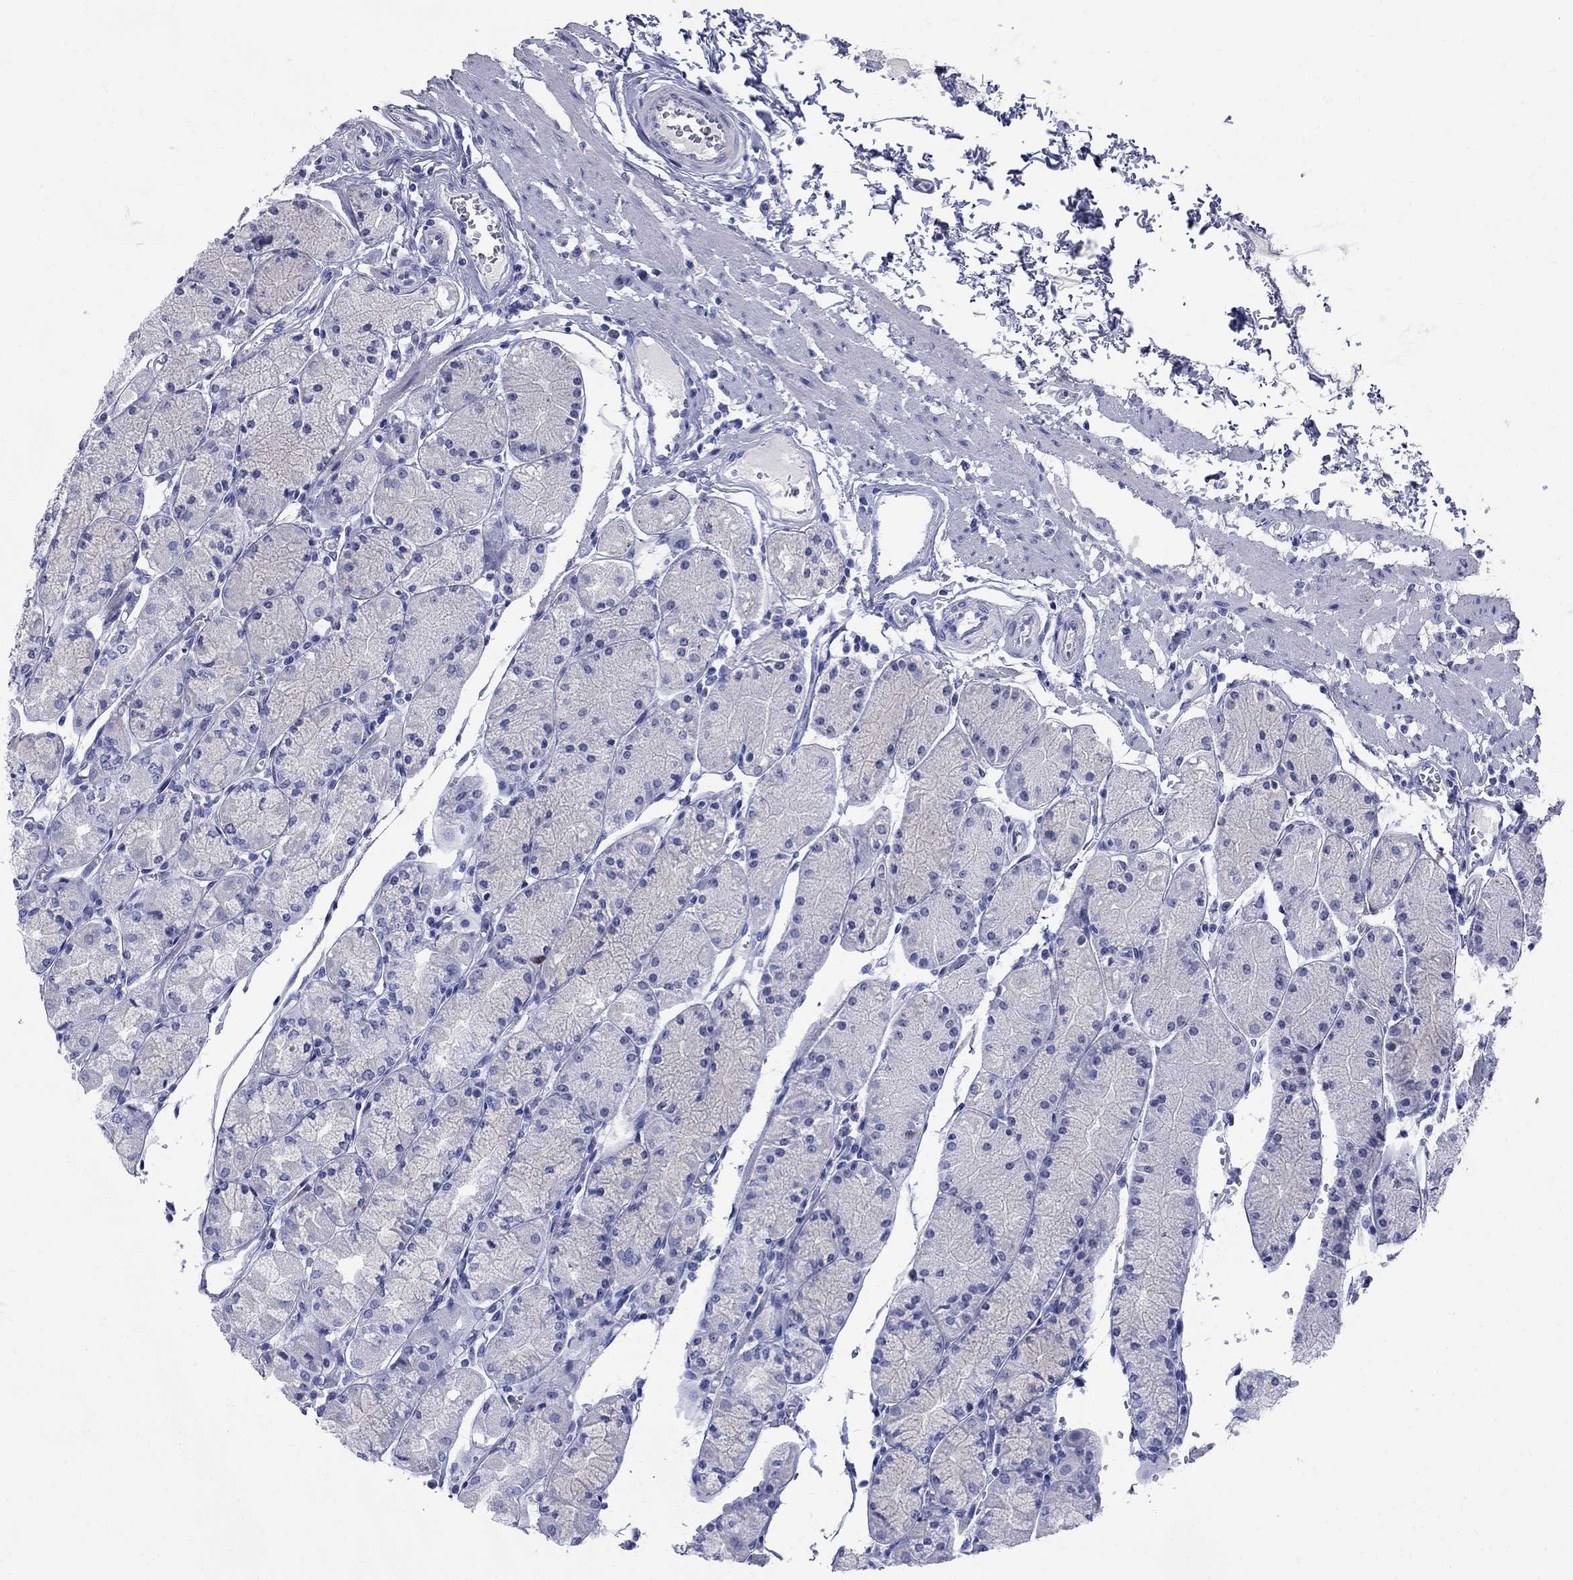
{"staining": {"intensity": "negative", "quantity": "none", "location": "none"}, "tissue": "stomach", "cell_type": "Glandular cells", "image_type": "normal", "snomed": [{"axis": "morphology", "description": "Normal tissue, NOS"}, {"axis": "topography", "description": "Stomach, upper"}], "caption": "Protein analysis of normal stomach demonstrates no significant staining in glandular cells. (DAB IHC visualized using brightfield microscopy, high magnification).", "gene": "TACC3", "patient": {"sex": "male", "age": 69}}